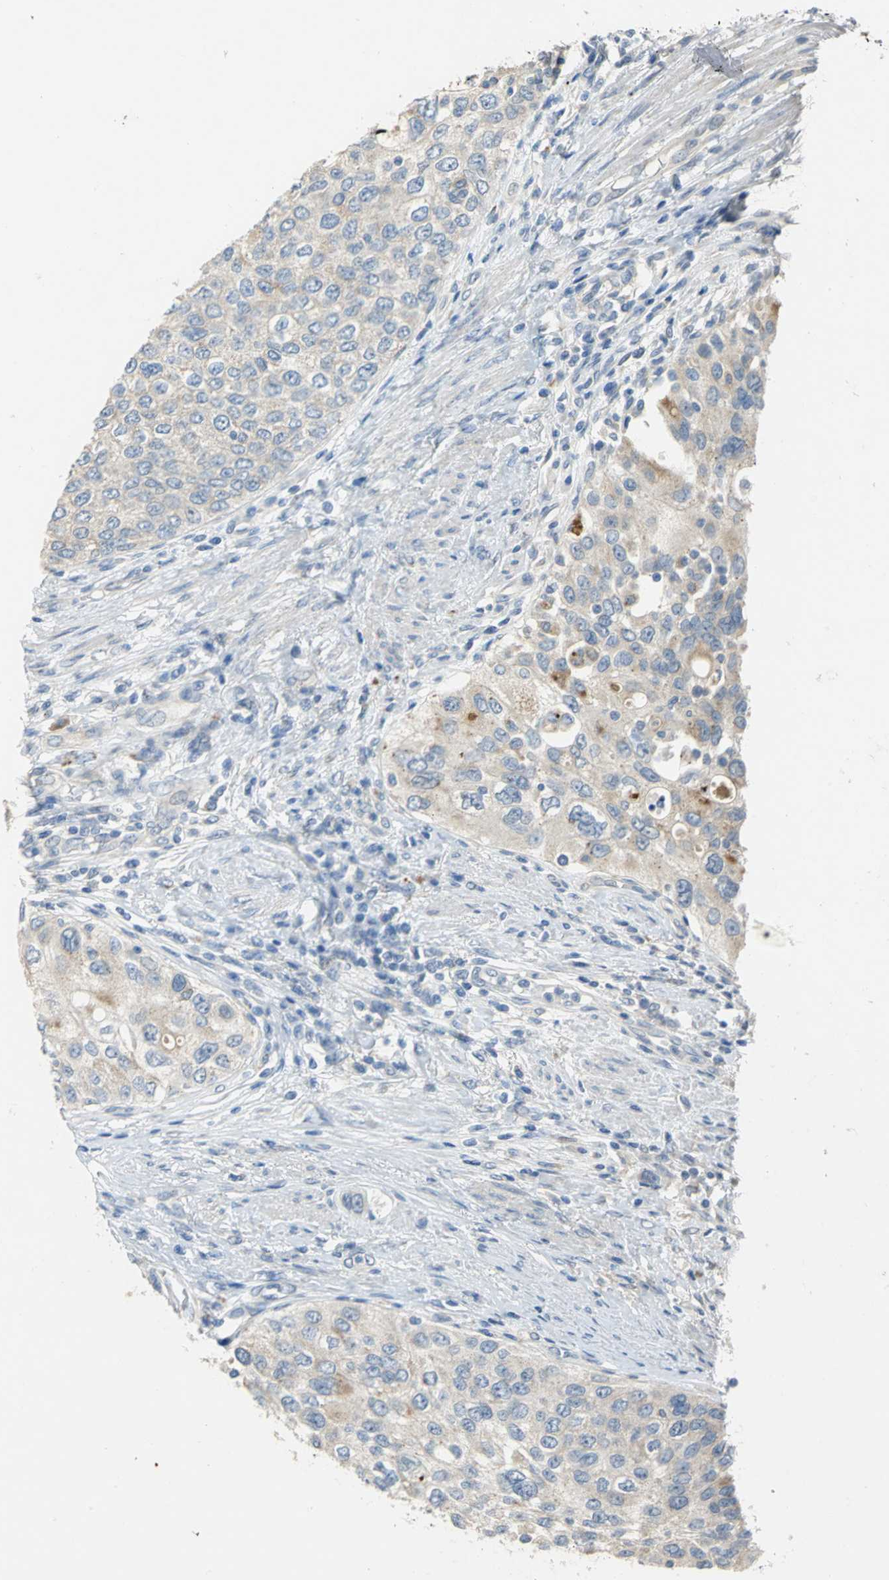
{"staining": {"intensity": "weak", "quantity": "<25%", "location": "cytoplasmic/membranous"}, "tissue": "urothelial cancer", "cell_type": "Tumor cells", "image_type": "cancer", "snomed": [{"axis": "morphology", "description": "Urothelial carcinoma, High grade"}, {"axis": "topography", "description": "Urinary bladder"}], "caption": "An immunohistochemistry photomicrograph of urothelial cancer is shown. There is no staining in tumor cells of urothelial cancer.", "gene": "IL17RB", "patient": {"sex": "female", "age": 56}}